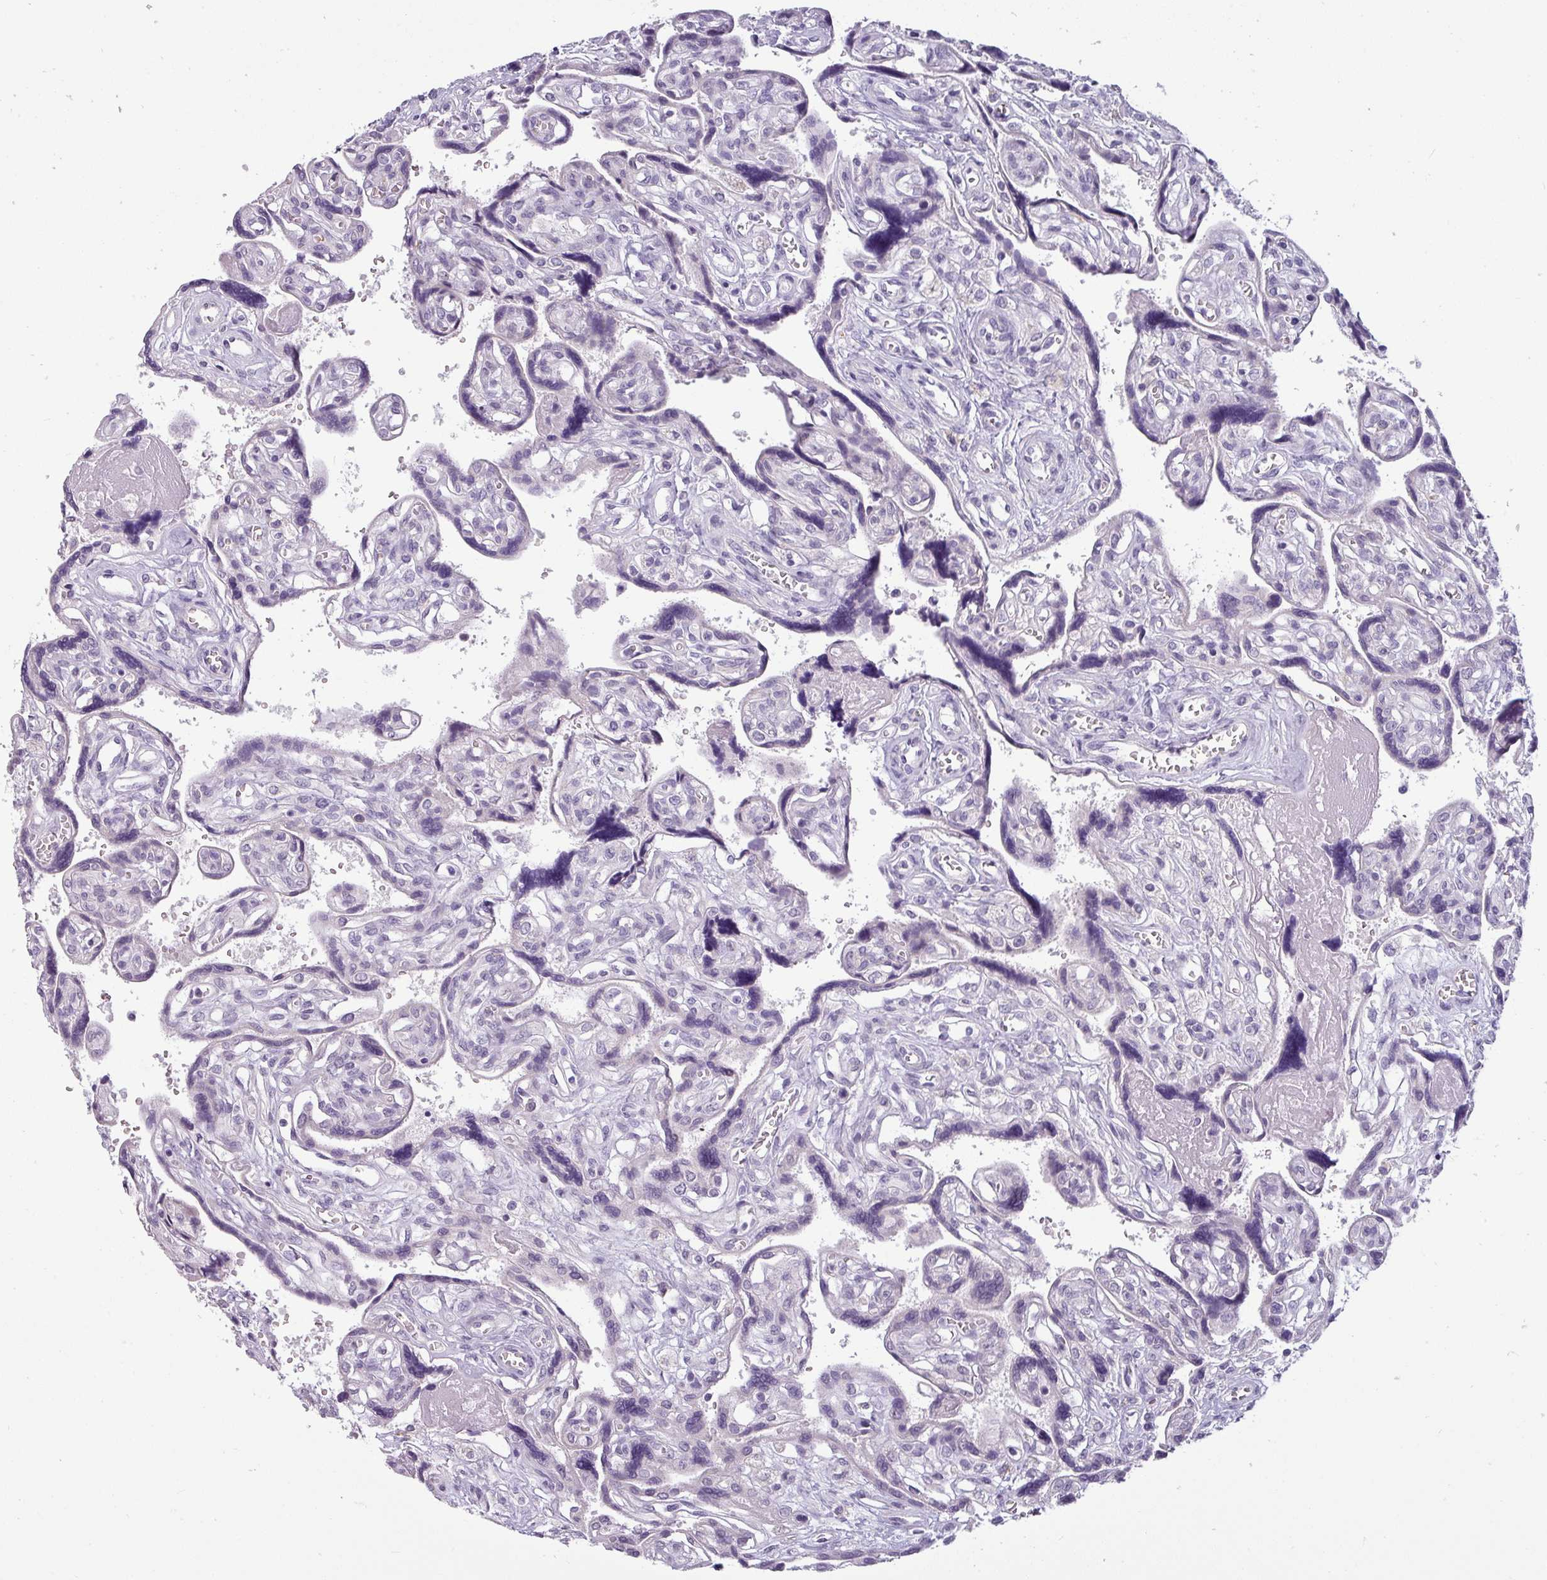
{"staining": {"intensity": "negative", "quantity": "none", "location": "none"}, "tissue": "placenta", "cell_type": "Trophoblastic cells", "image_type": "normal", "snomed": [{"axis": "morphology", "description": "Normal tissue, NOS"}, {"axis": "topography", "description": "Placenta"}], "caption": "Immunohistochemistry micrograph of benign placenta stained for a protein (brown), which displays no staining in trophoblastic cells. The staining is performed using DAB (3,3'-diaminobenzidine) brown chromogen with nuclei counter-stained in using hematoxylin.", "gene": "SLC26A9", "patient": {"sex": "female", "age": 39}}